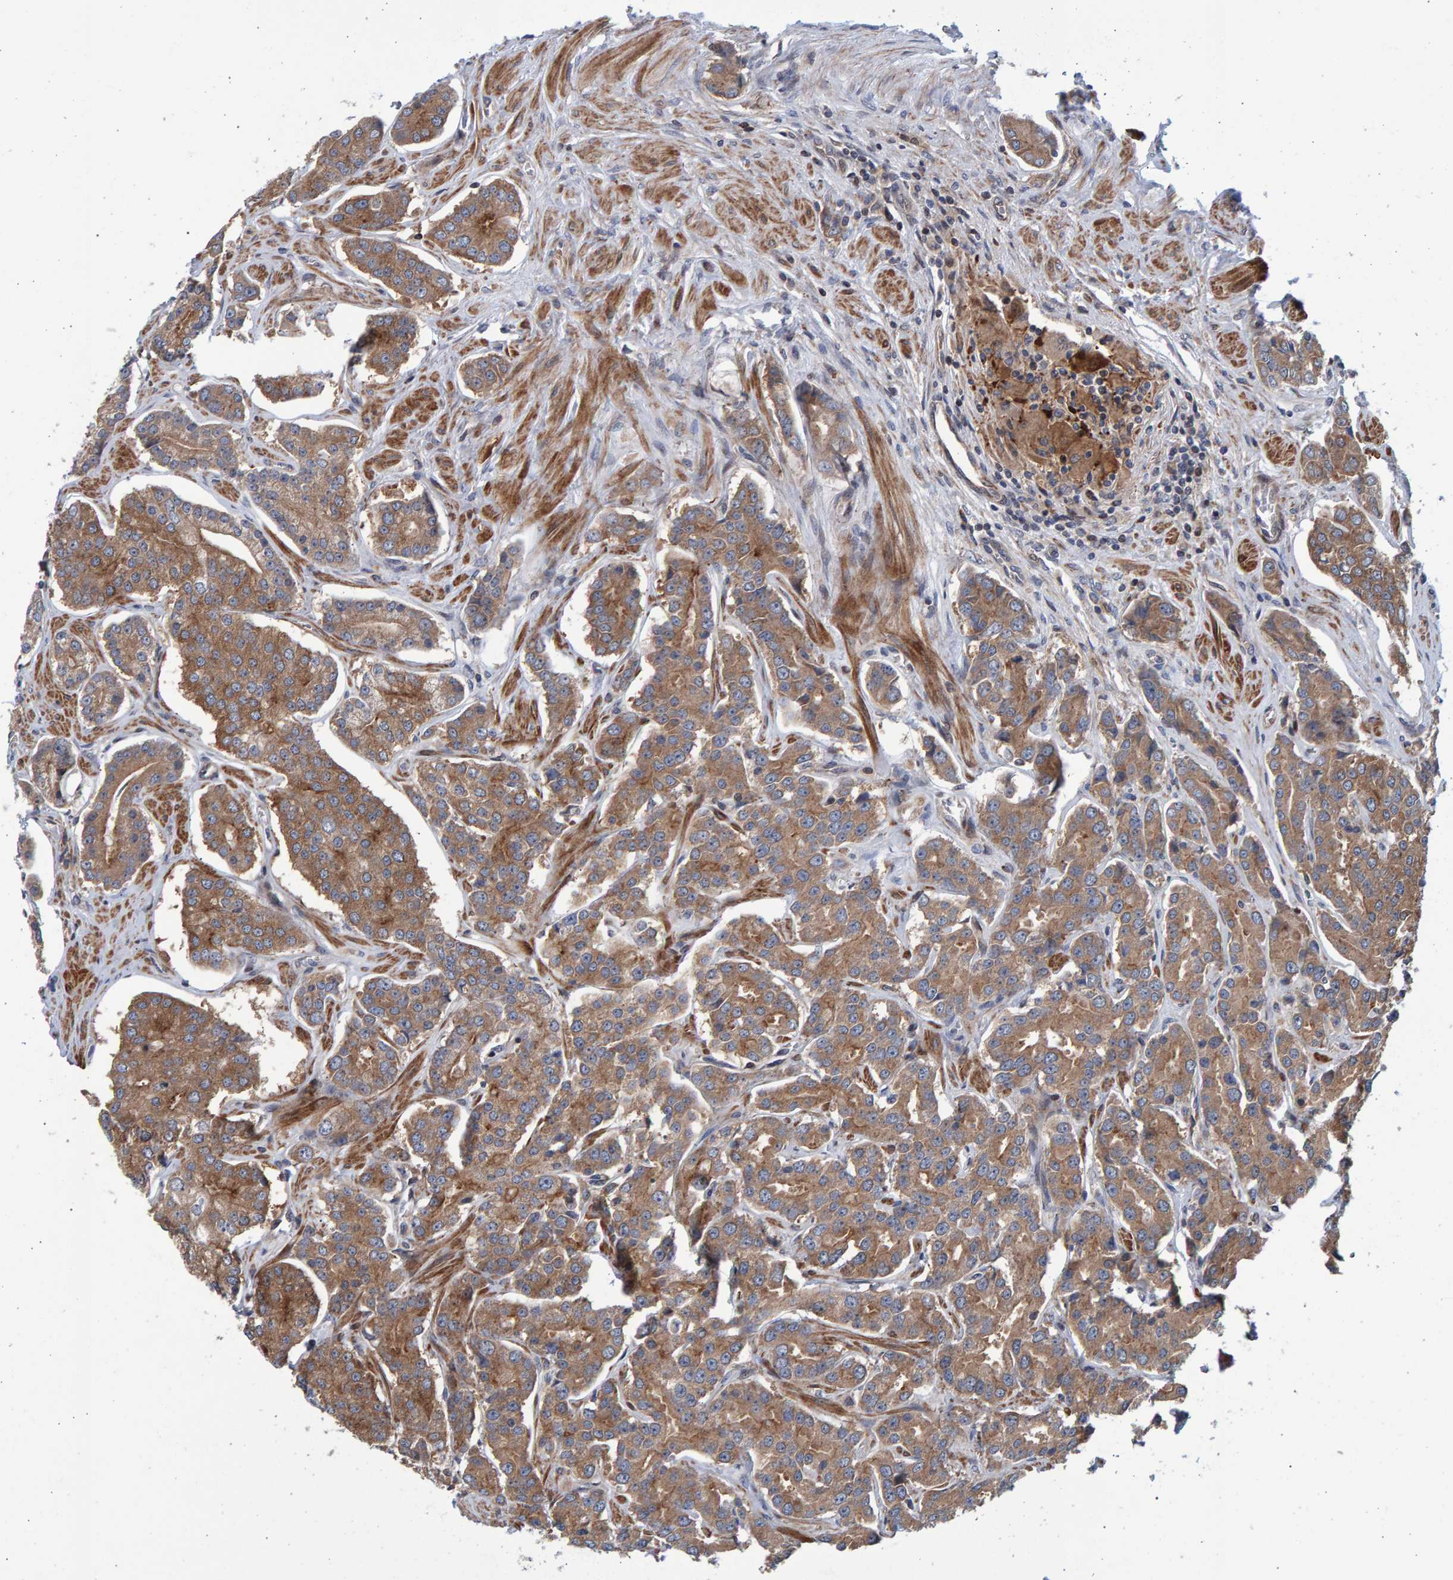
{"staining": {"intensity": "moderate", "quantity": ">75%", "location": "cytoplasmic/membranous"}, "tissue": "prostate cancer", "cell_type": "Tumor cells", "image_type": "cancer", "snomed": [{"axis": "morphology", "description": "Adenocarcinoma, High grade"}, {"axis": "topography", "description": "Prostate"}], "caption": "Immunohistochemical staining of human prostate cancer demonstrates moderate cytoplasmic/membranous protein positivity in approximately >75% of tumor cells.", "gene": "LRBA", "patient": {"sex": "male", "age": 71}}